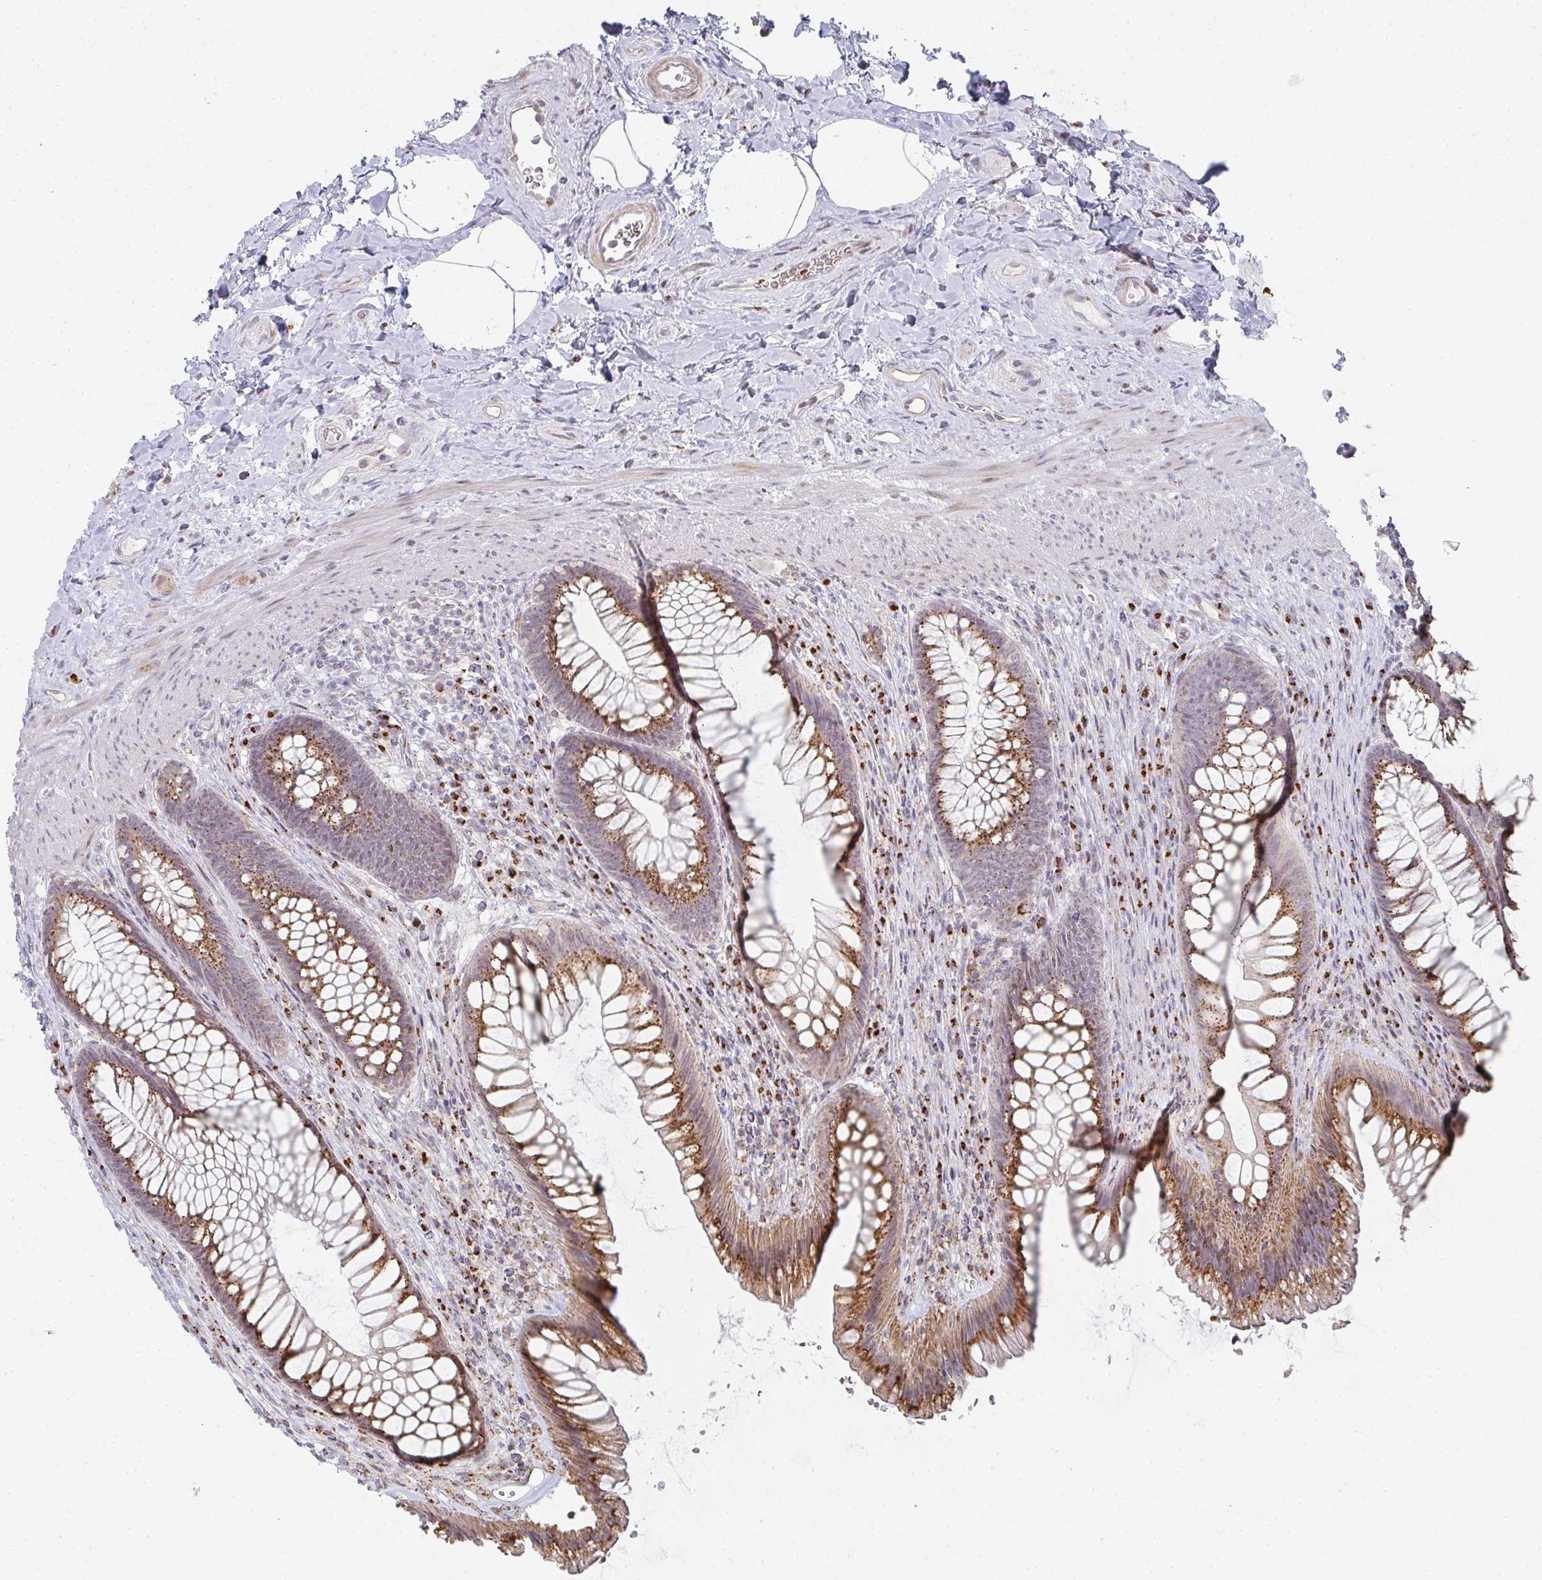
{"staining": {"intensity": "strong", "quantity": ">75%", "location": "cytoplasmic/membranous"}, "tissue": "rectum", "cell_type": "Glandular cells", "image_type": "normal", "snomed": [{"axis": "morphology", "description": "Normal tissue, NOS"}, {"axis": "topography", "description": "Rectum"}], "caption": "Rectum stained with DAB (3,3'-diaminobenzidine) immunohistochemistry (IHC) displays high levels of strong cytoplasmic/membranous staining in approximately >75% of glandular cells. (DAB (3,3'-diaminobenzidine) = brown stain, brightfield microscopy at high magnification).", "gene": "ZNF526", "patient": {"sex": "male", "age": 53}}